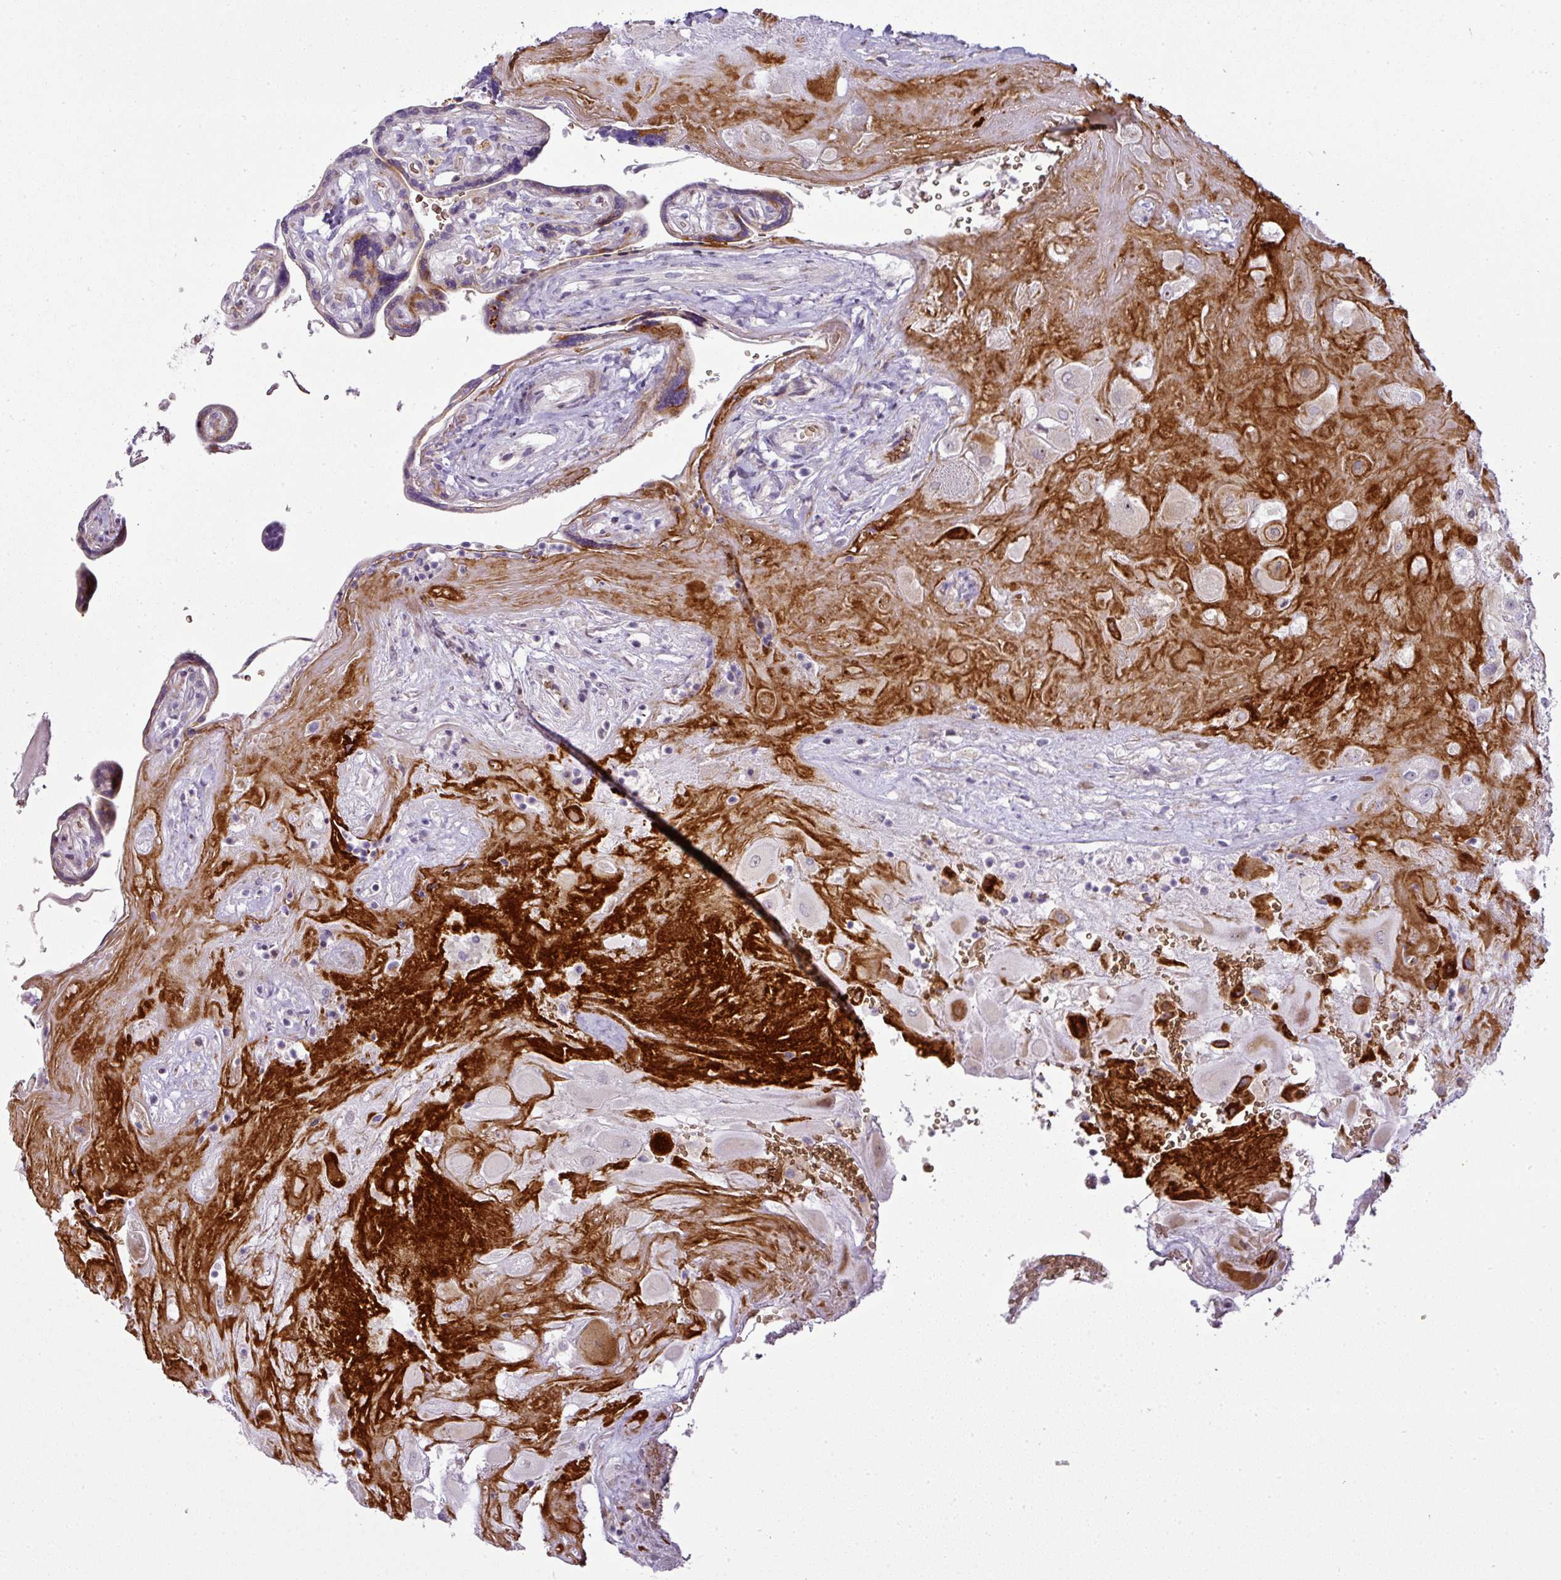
{"staining": {"intensity": "moderate", "quantity": "25%-75%", "location": "cytoplasmic/membranous,nuclear"}, "tissue": "placenta", "cell_type": "Decidual cells", "image_type": "normal", "snomed": [{"axis": "morphology", "description": "Normal tissue, NOS"}, {"axis": "topography", "description": "Placenta"}], "caption": "Human placenta stained with a protein marker displays moderate staining in decidual cells.", "gene": "ATP6V1F", "patient": {"sex": "female", "age": 32}}